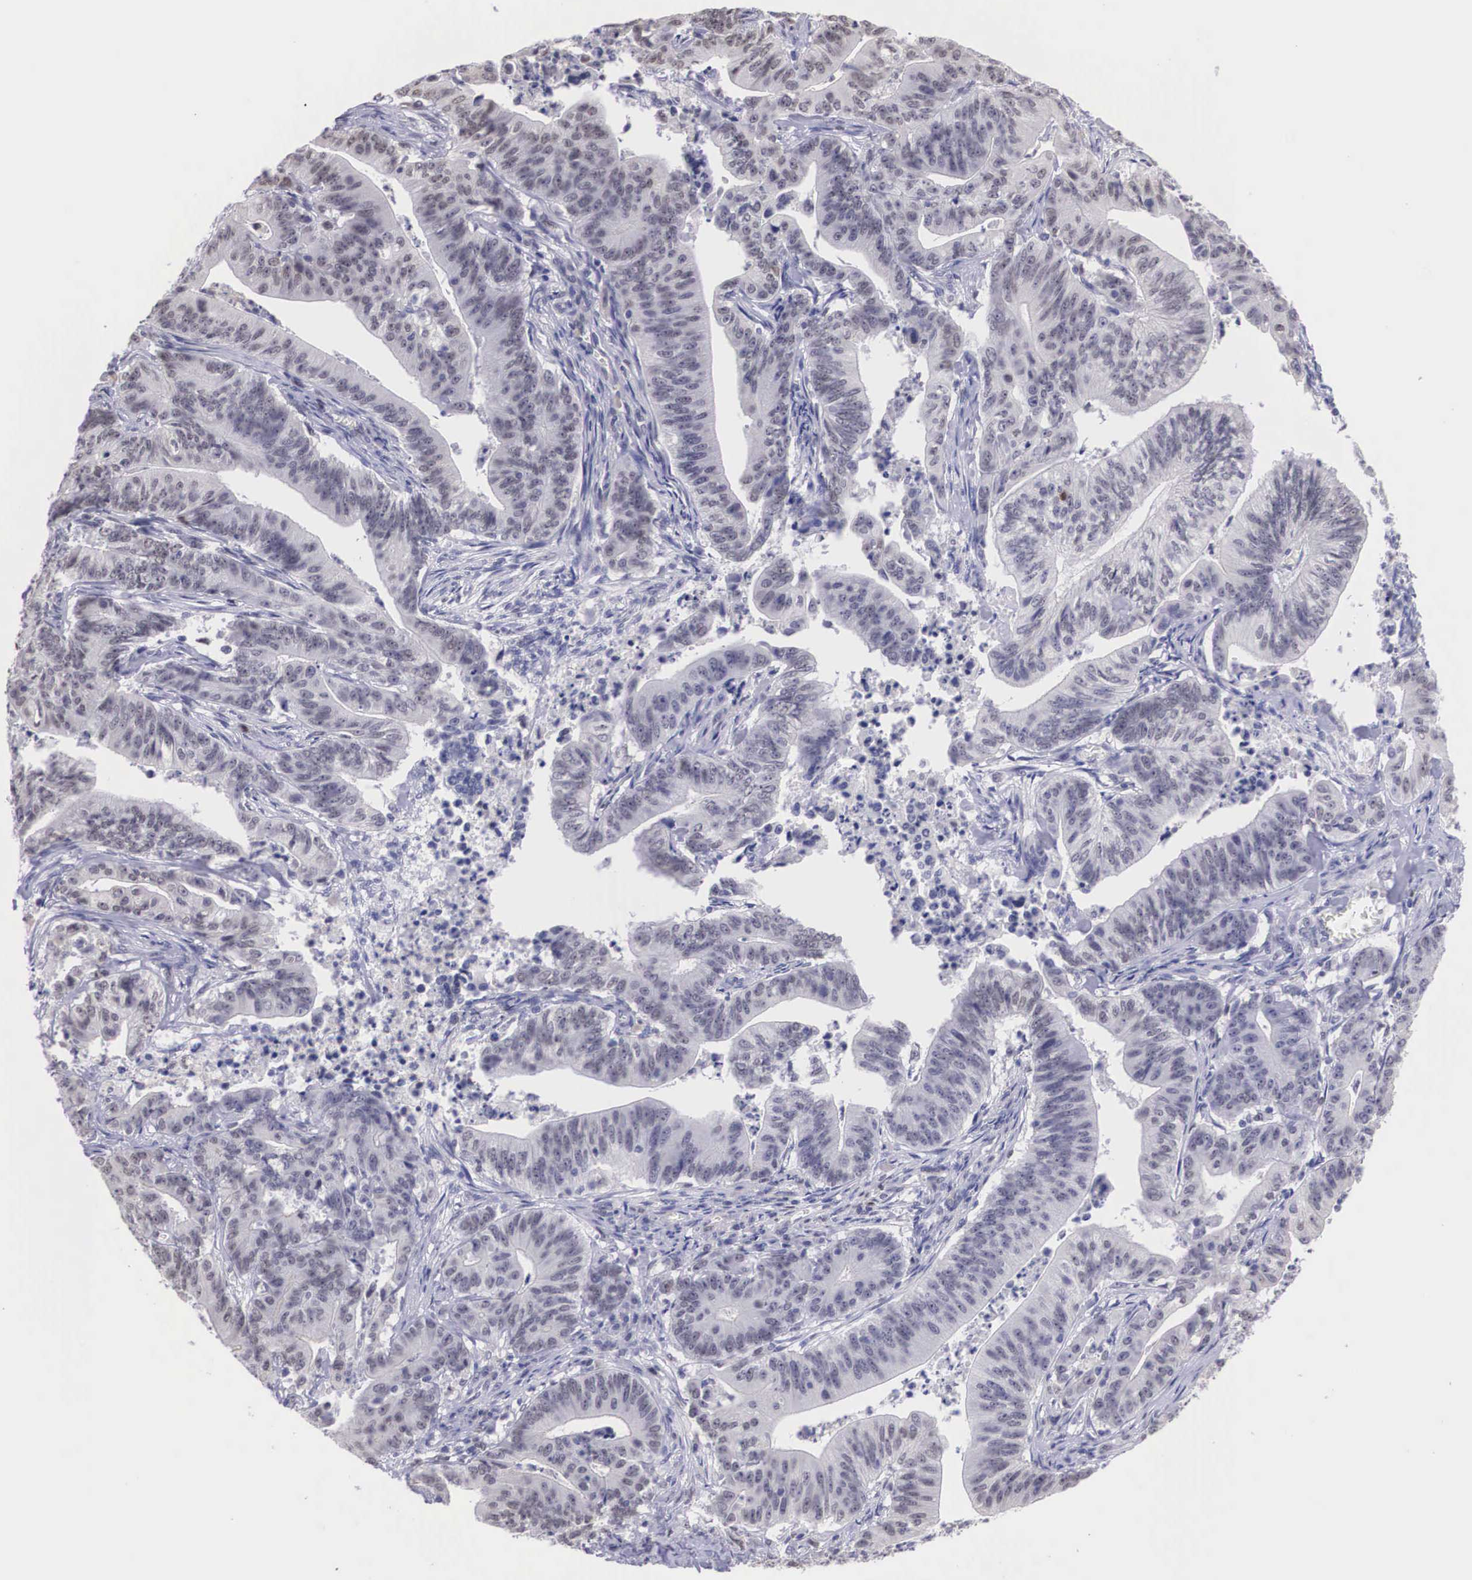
{"staining": {"intensity": "weak", "quantity": "25%-75%", "location": "nuclear"}, "tissue": "stomach cancer", "cell_type": "Tumor cells", "image_type": "cancer", "snomed": [{"axis": "morphology", "description": "Adenocarcinoma, NOS"}, {"axis": "topography", "description": "Stomach, lower"}], "caption": "This photomicrograph demonstrates immunohistochemistry (IHC) staining of human stomach cancer, with low weak nuclear positivity in about 25%-75% of tumor cells.", "gene": "ETV6", "patient": {"sex": "female", "age": 86}}